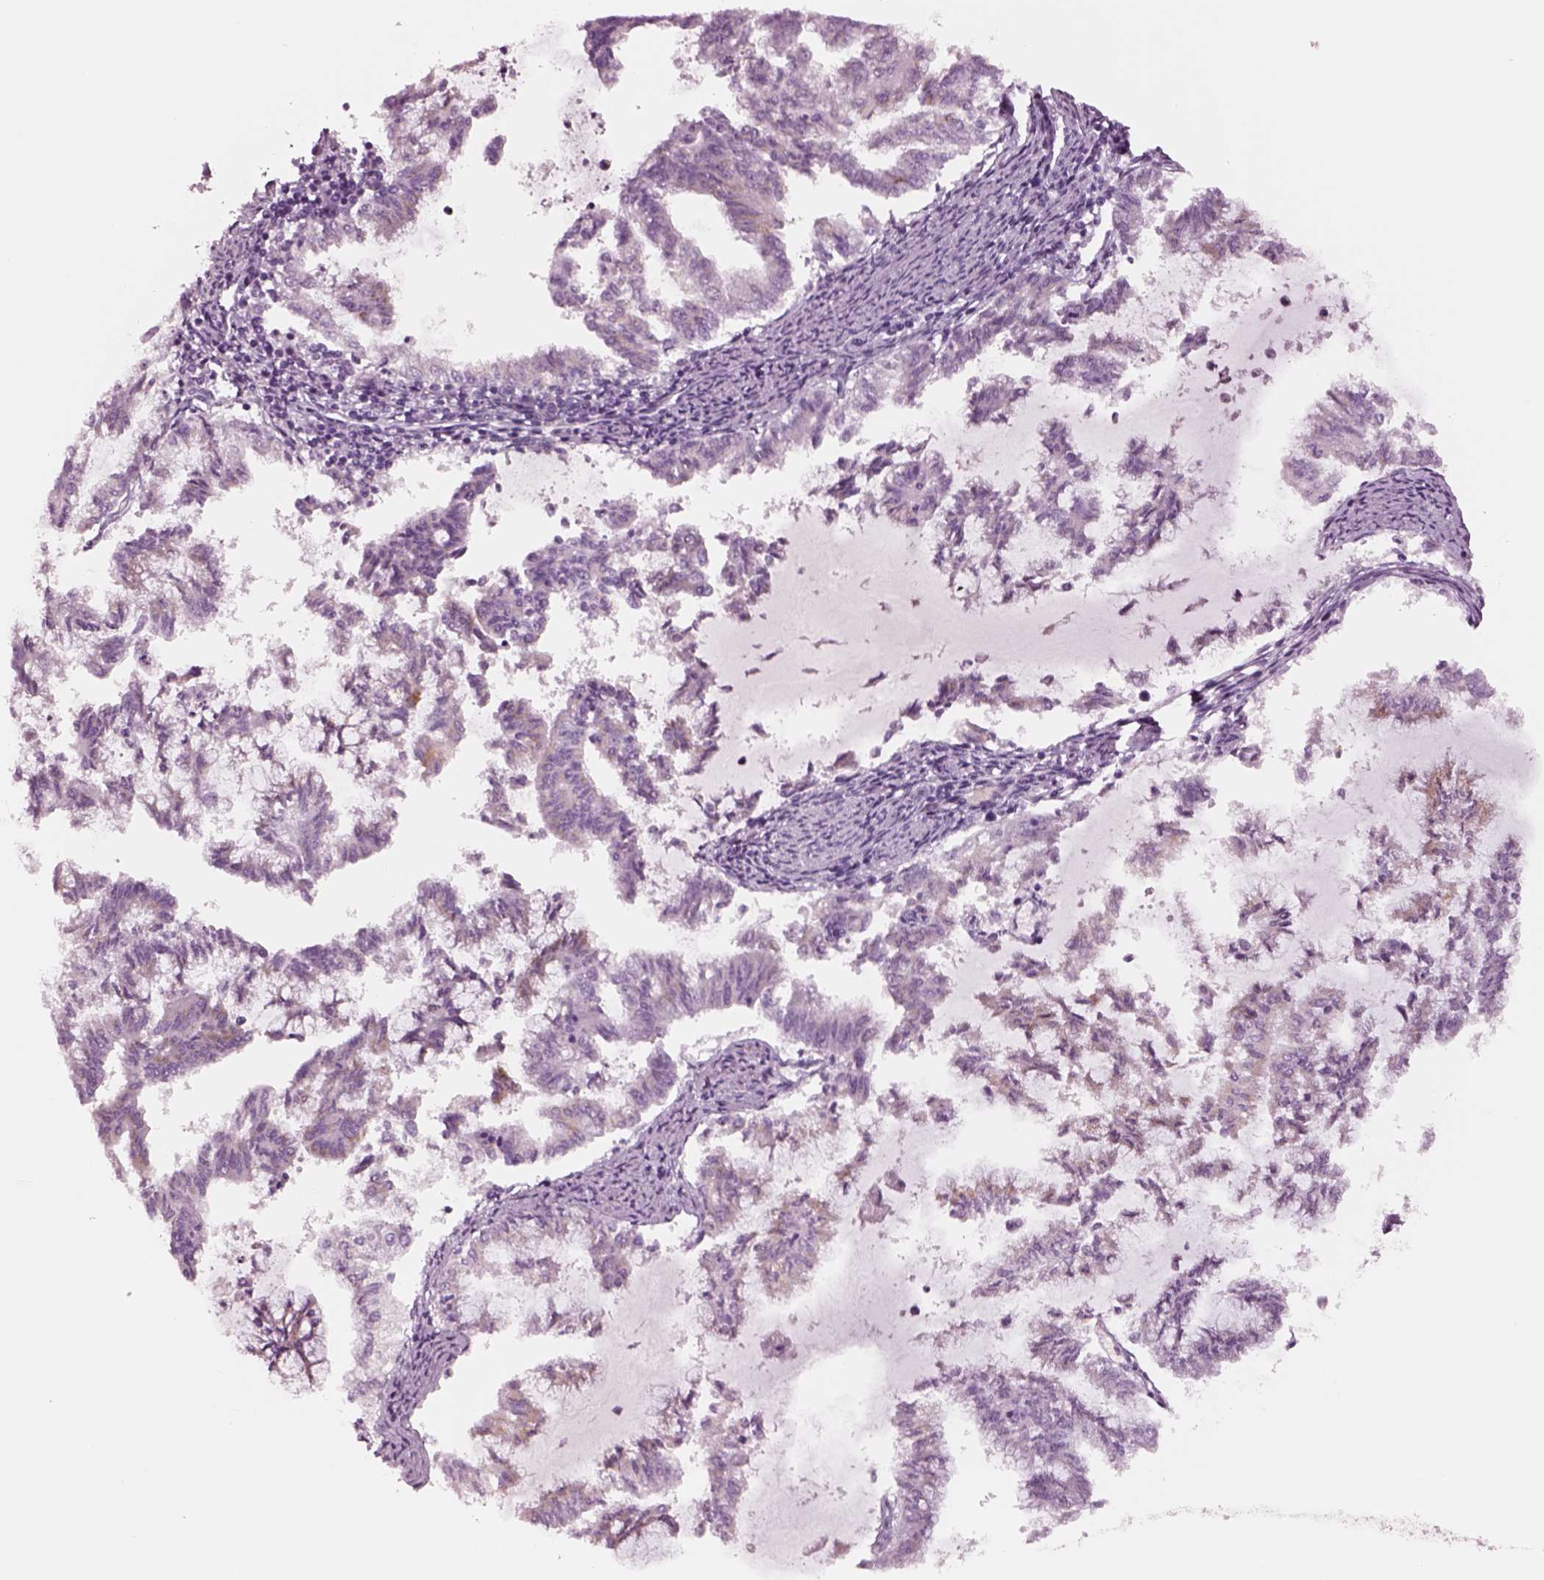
{"staining": {"intensity": "negative", "quantity": "none", "location": "none"}, "tissue": "endometrial cancer", "cell_type": "Tumor cells", "image_type": "cancer", "snomed": [{"axis": "morphology", "description": "Adenocarcinoma, NOS"}, {"axis": "topography", "description": "Endometrium"}], "caption": "Immunohistochemistry photomicrograph of neoplastic tissue: human endometrial cancer (adenocarcinoma) stained with DAB (3,3'-diaminobenzidine) demonstrates no significant protein staining in tumor cells.", "gene": "NMRK2", "patient": {"sex": "female", "age": 79}}